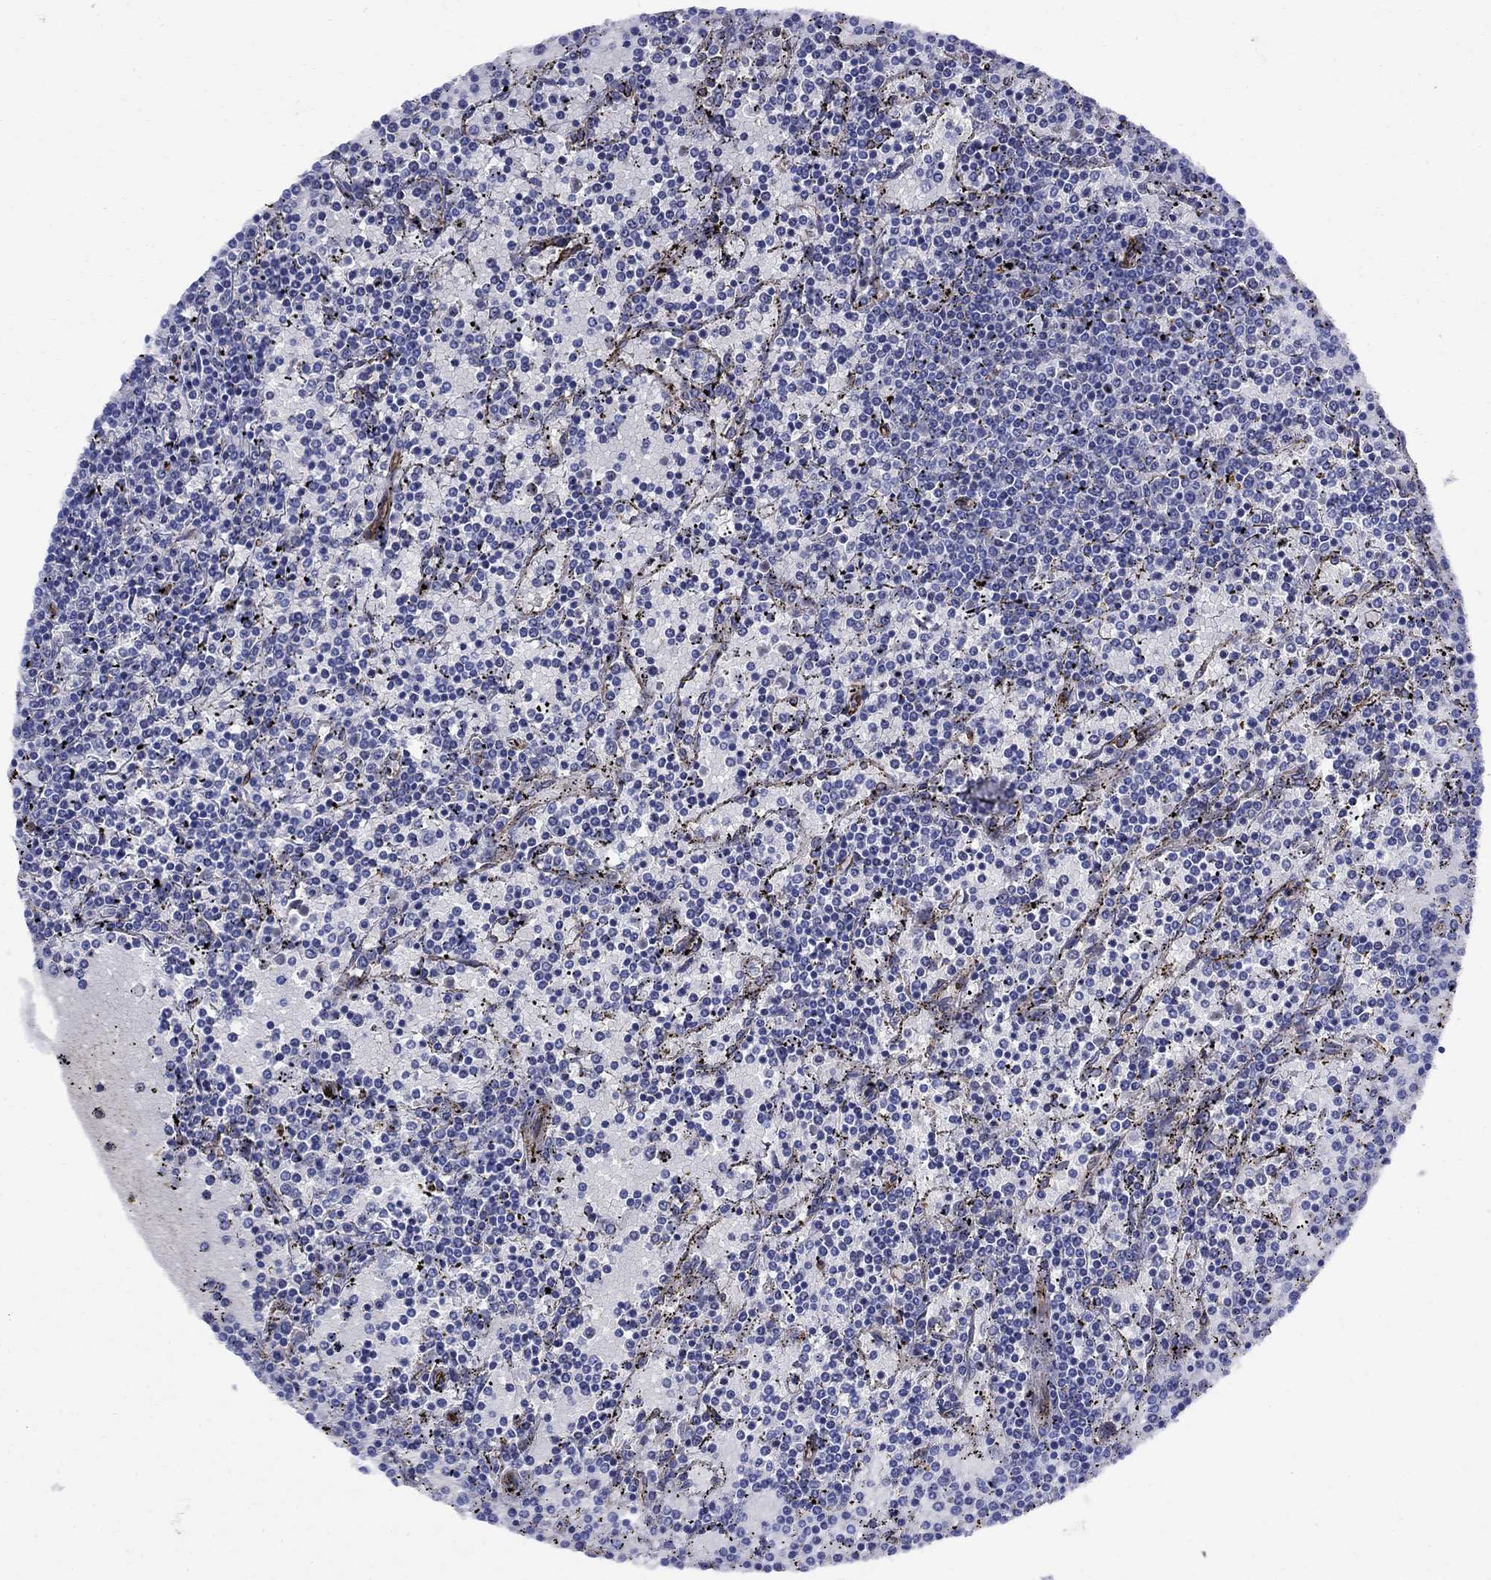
{"staining": {"intensity": "negative", "quantity": "none", "location": "none"}, "tissue": "lymphoma", "cell_type": "Tumor cells", "image_type": "cancer", "snomed": [{"axis": "morphology", "description": "Malignant lymphoma, non-Hodgkin's type, Low grade"}, {"axis": "topography", "description": "Spleen"}], "caption": "A high-resolution histopathology image shows IHC staining of lymphoma, which reveals no significant expression in tumor cells. (DAB (3,3'-diaminobenzidine) immunohistochemistry (IHC) visualized using brightfield microscopy, high magnification).", "gene": "VTN", "patient": {"sex": "female", "age": 77}}